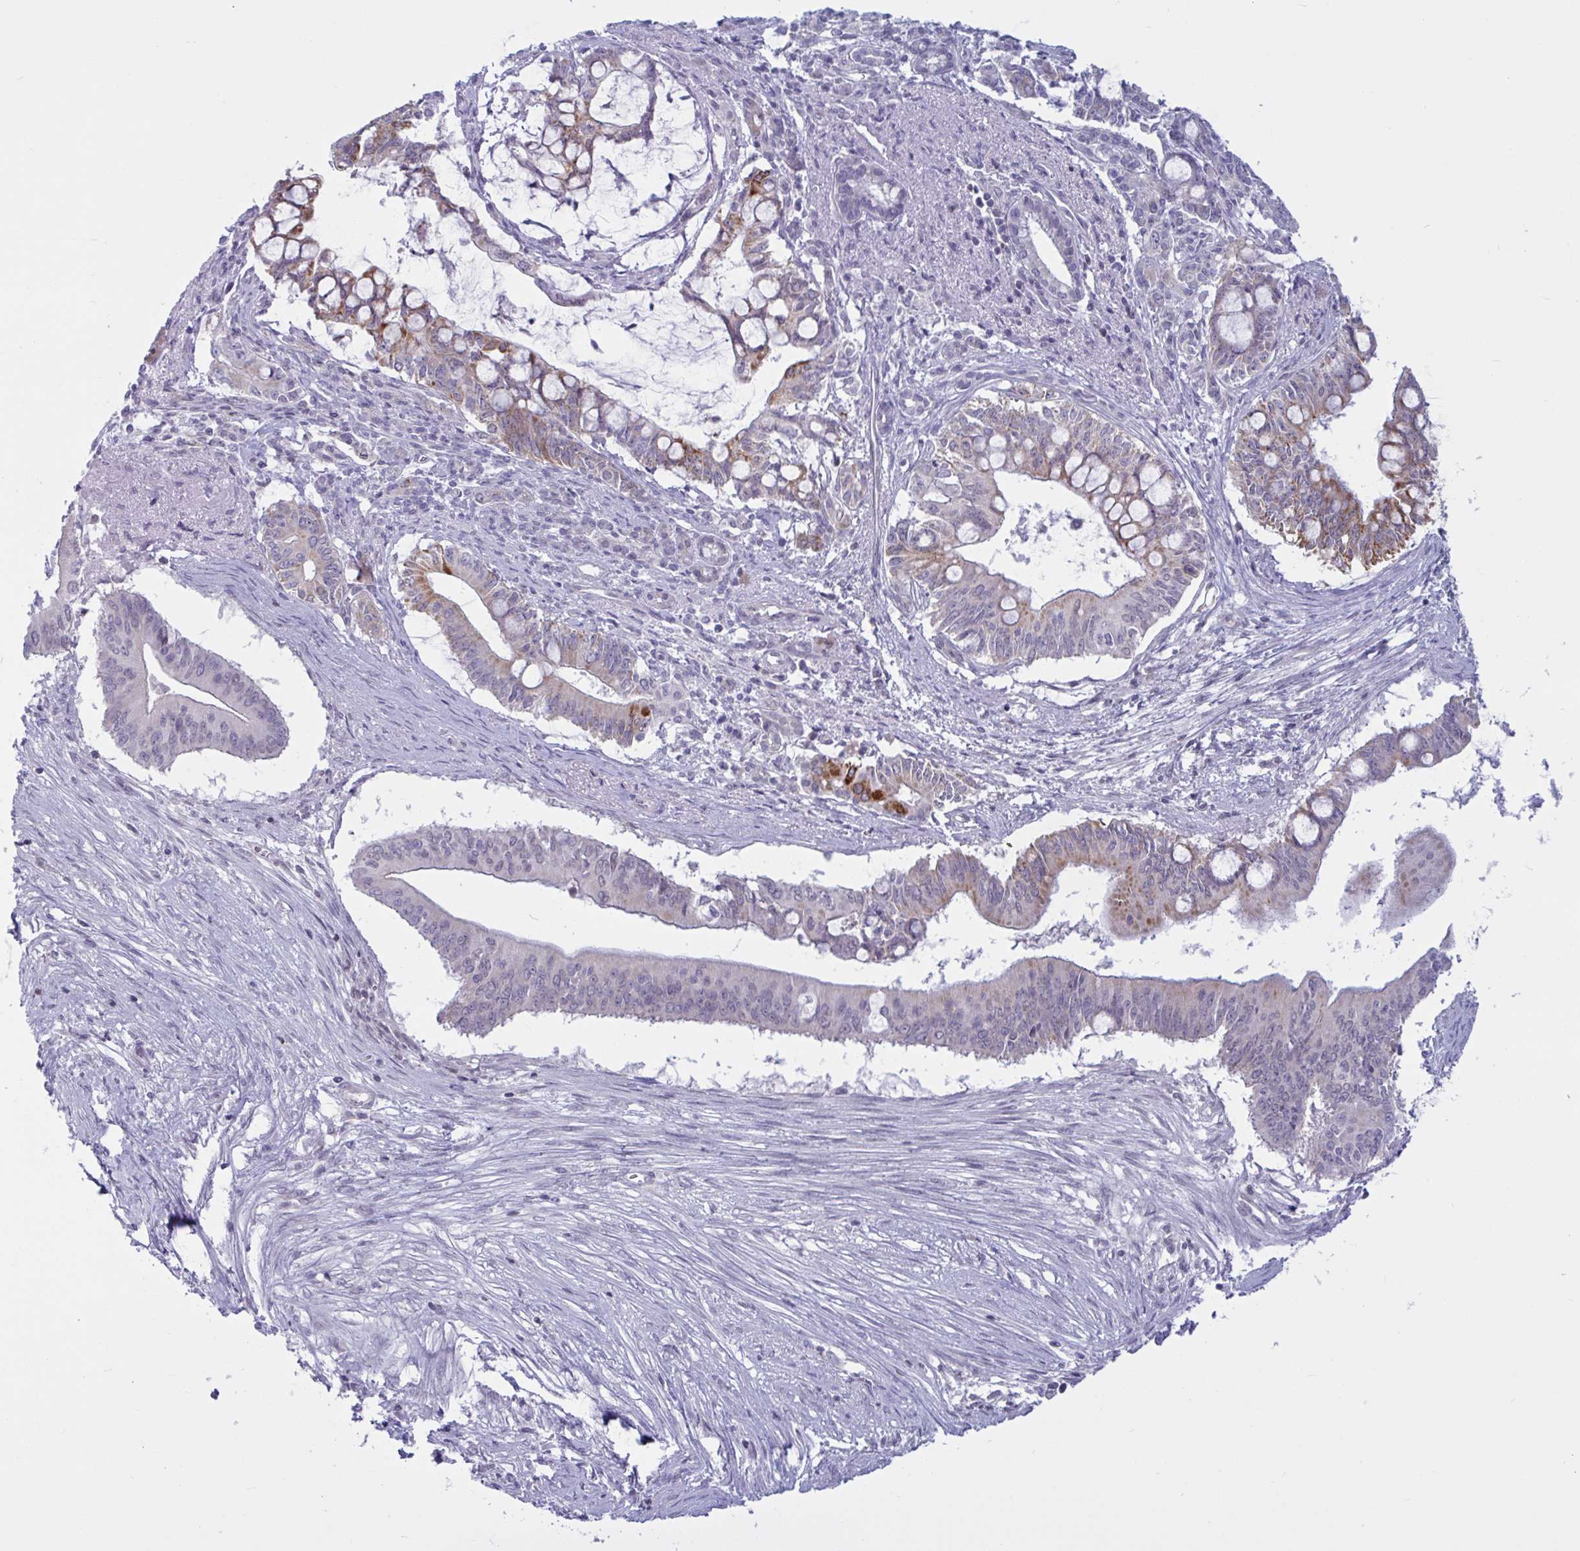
{"staining": {"intensity": "weak", "quantity": "<25%", "location": "cytoplasmic/membranous"}, "tissue": "pancreatic cancer", "cell_type": "Tumor cells", "image_type": "cancer", "snomed": [{"axis": "morphology", "description": "Adenocarcinoma, NOS"}, {"axis": "topography", "description": "Pancreas"}], "caption": "Tumor cells show no significant staining in adenocarcinoma (pancreatic). (Immunohistochemistry (ihc), brightfield microscopy, high magnification).", "gene": "TANK", "patient": {"sex": "male", "age": 68}}